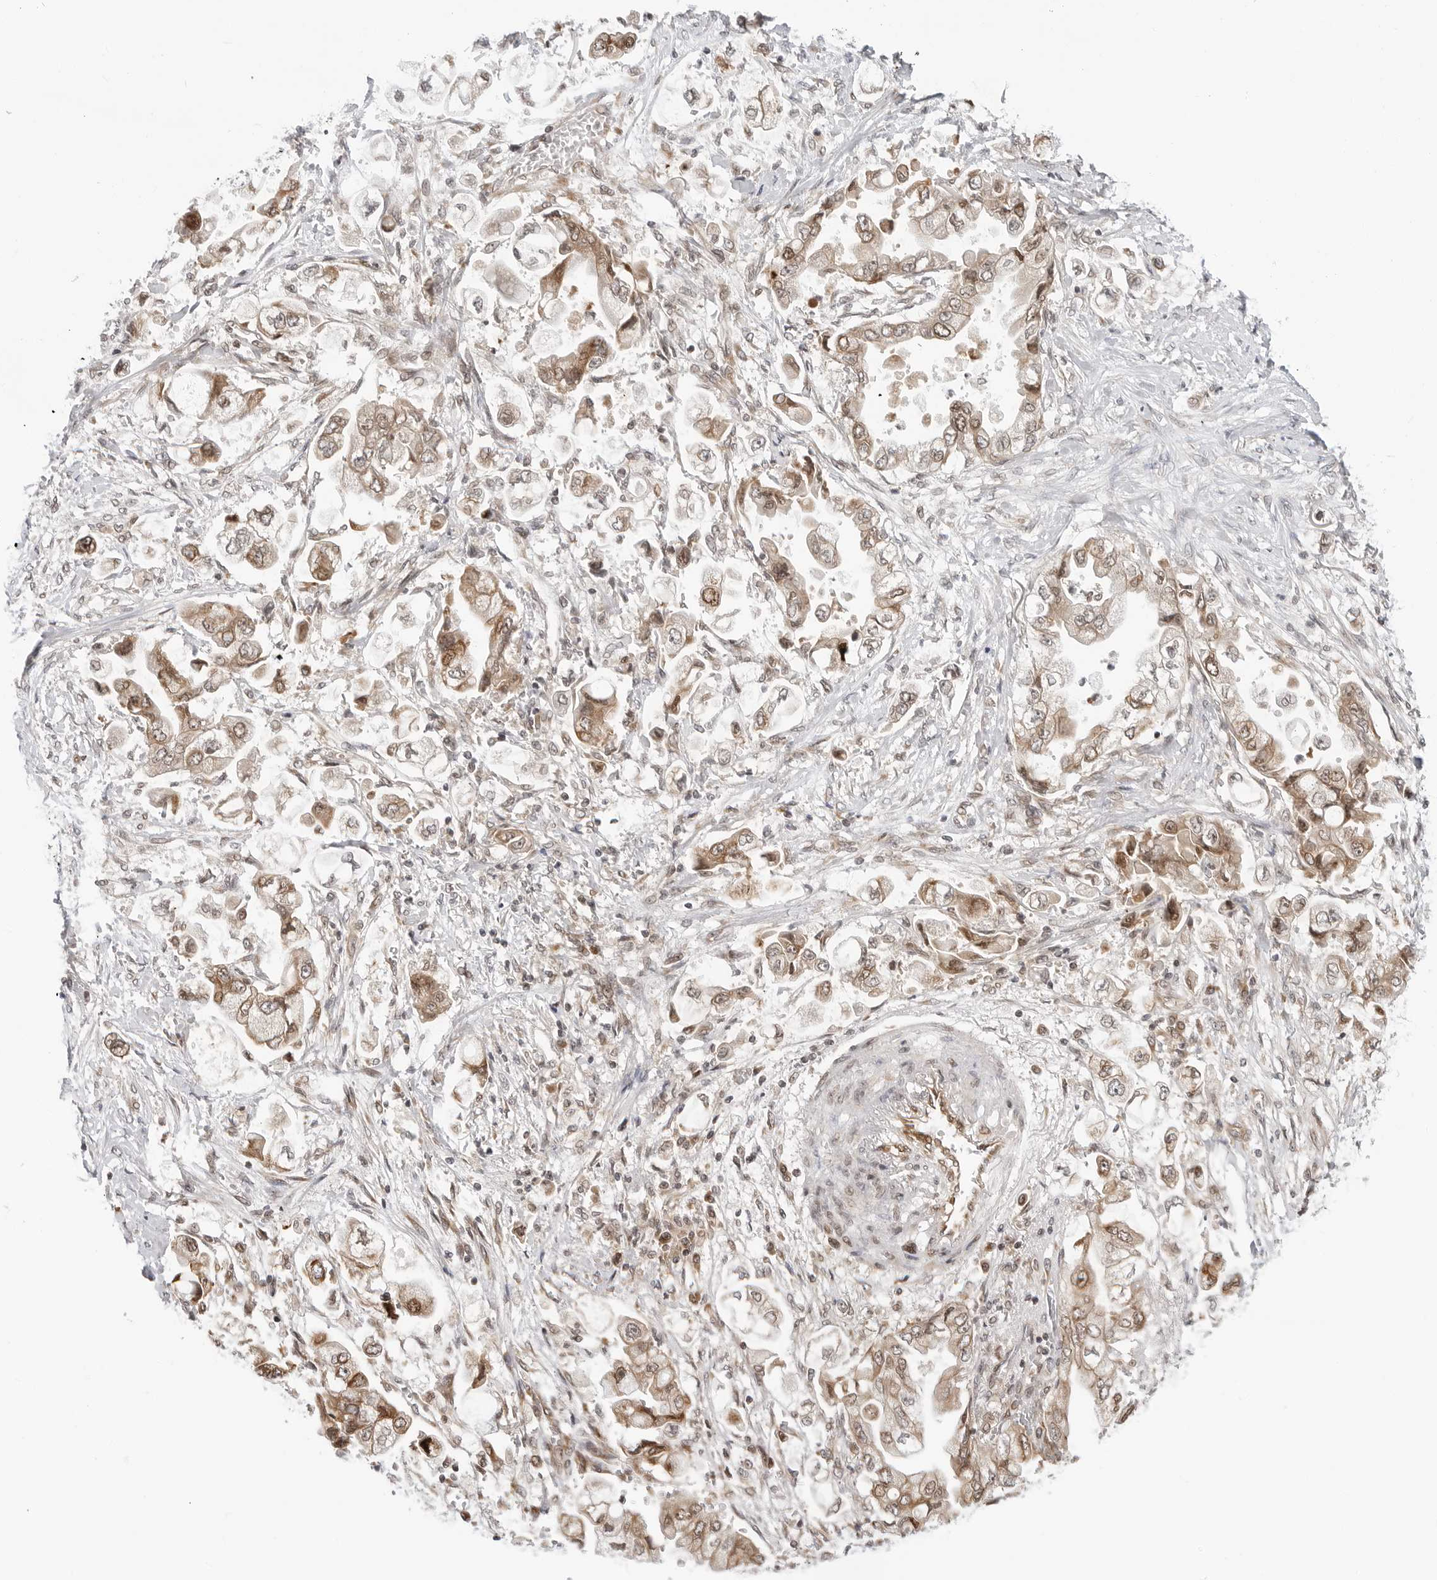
{"staining": {"intensity": "moderate", "quantity": ">75%", "location": "cytoplasmic/membranous,nuclear"}, "tissue": "stomach cancer", "cell_type": "Tumor cells", "image_type": "cancer", "snomed": [{"axis": "morphology", "description": "Adenocarcinoma, NOS"}, {"axis": "topography", "description": "Stomach"}], "caption": "Approximately >75% of tumor cells in human stomach cancer (adenocarcinoma) show moderate cytoplasmic/membranous and nuclear protein staining as visualized by brown immunohistochemical staining.", "gene": "TIPRL", "patient": {"sex": "male", "age": 62}}